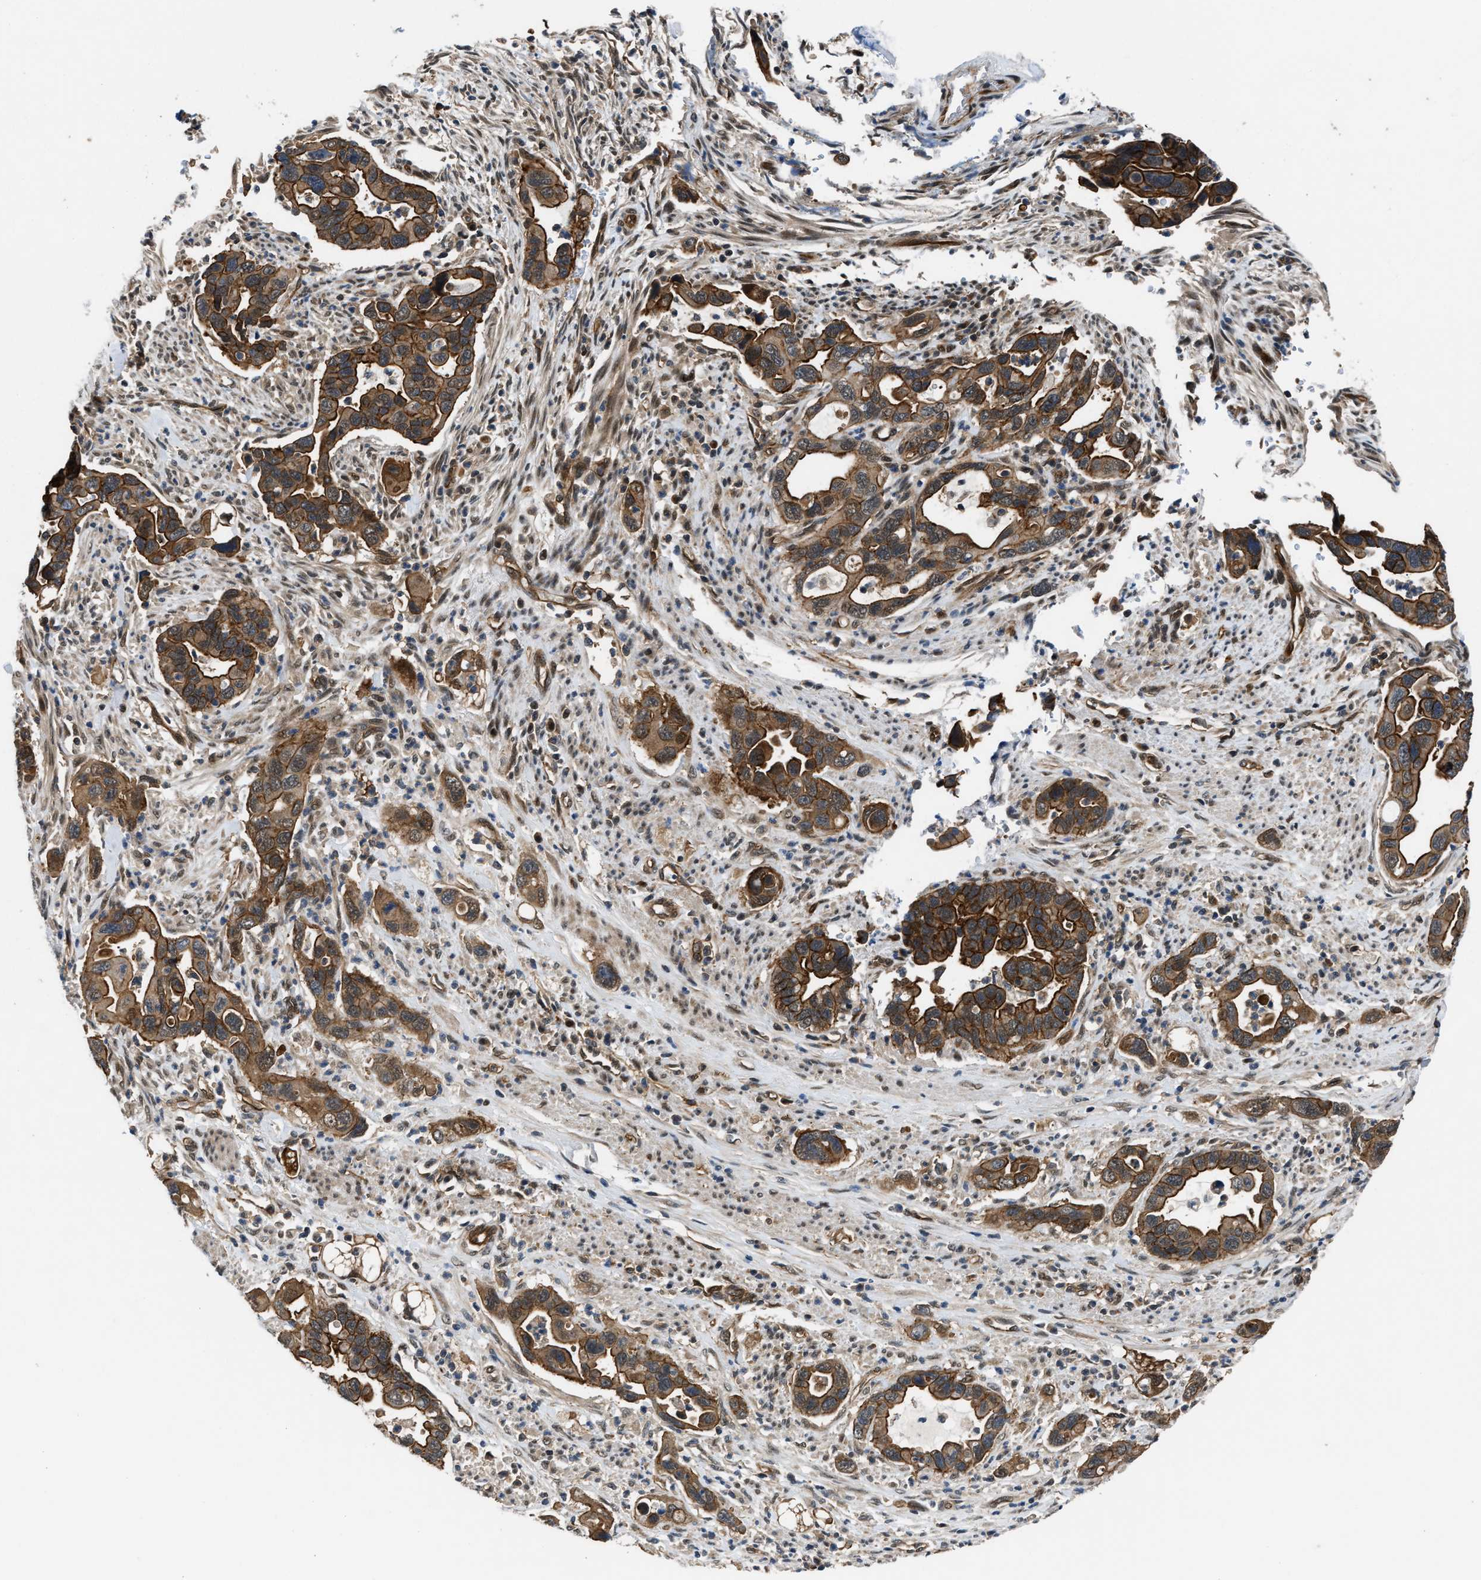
{"staining": {"intensity": "strong", "quantity": ">75%", "location": "cytoplasmic/membranous"}, "tissue": "pancreatic cancer", "cell_type": "Tumor cells", "image_type": "cancer", "snomed": [{"axis": "morphology", "description": "Adenocarcinoma, NOS"}, {"axis": "topography", "description": "Pancreas"}], "caption": "Immunohistochemical staining of human adenocarcinoma (pancreatic) reveals strong cytoplasmic/membranous protein positivity in approximately >75% of tumor cells.", "gene": "COPS2", "patient": {"sex": "female", "age": 70}}